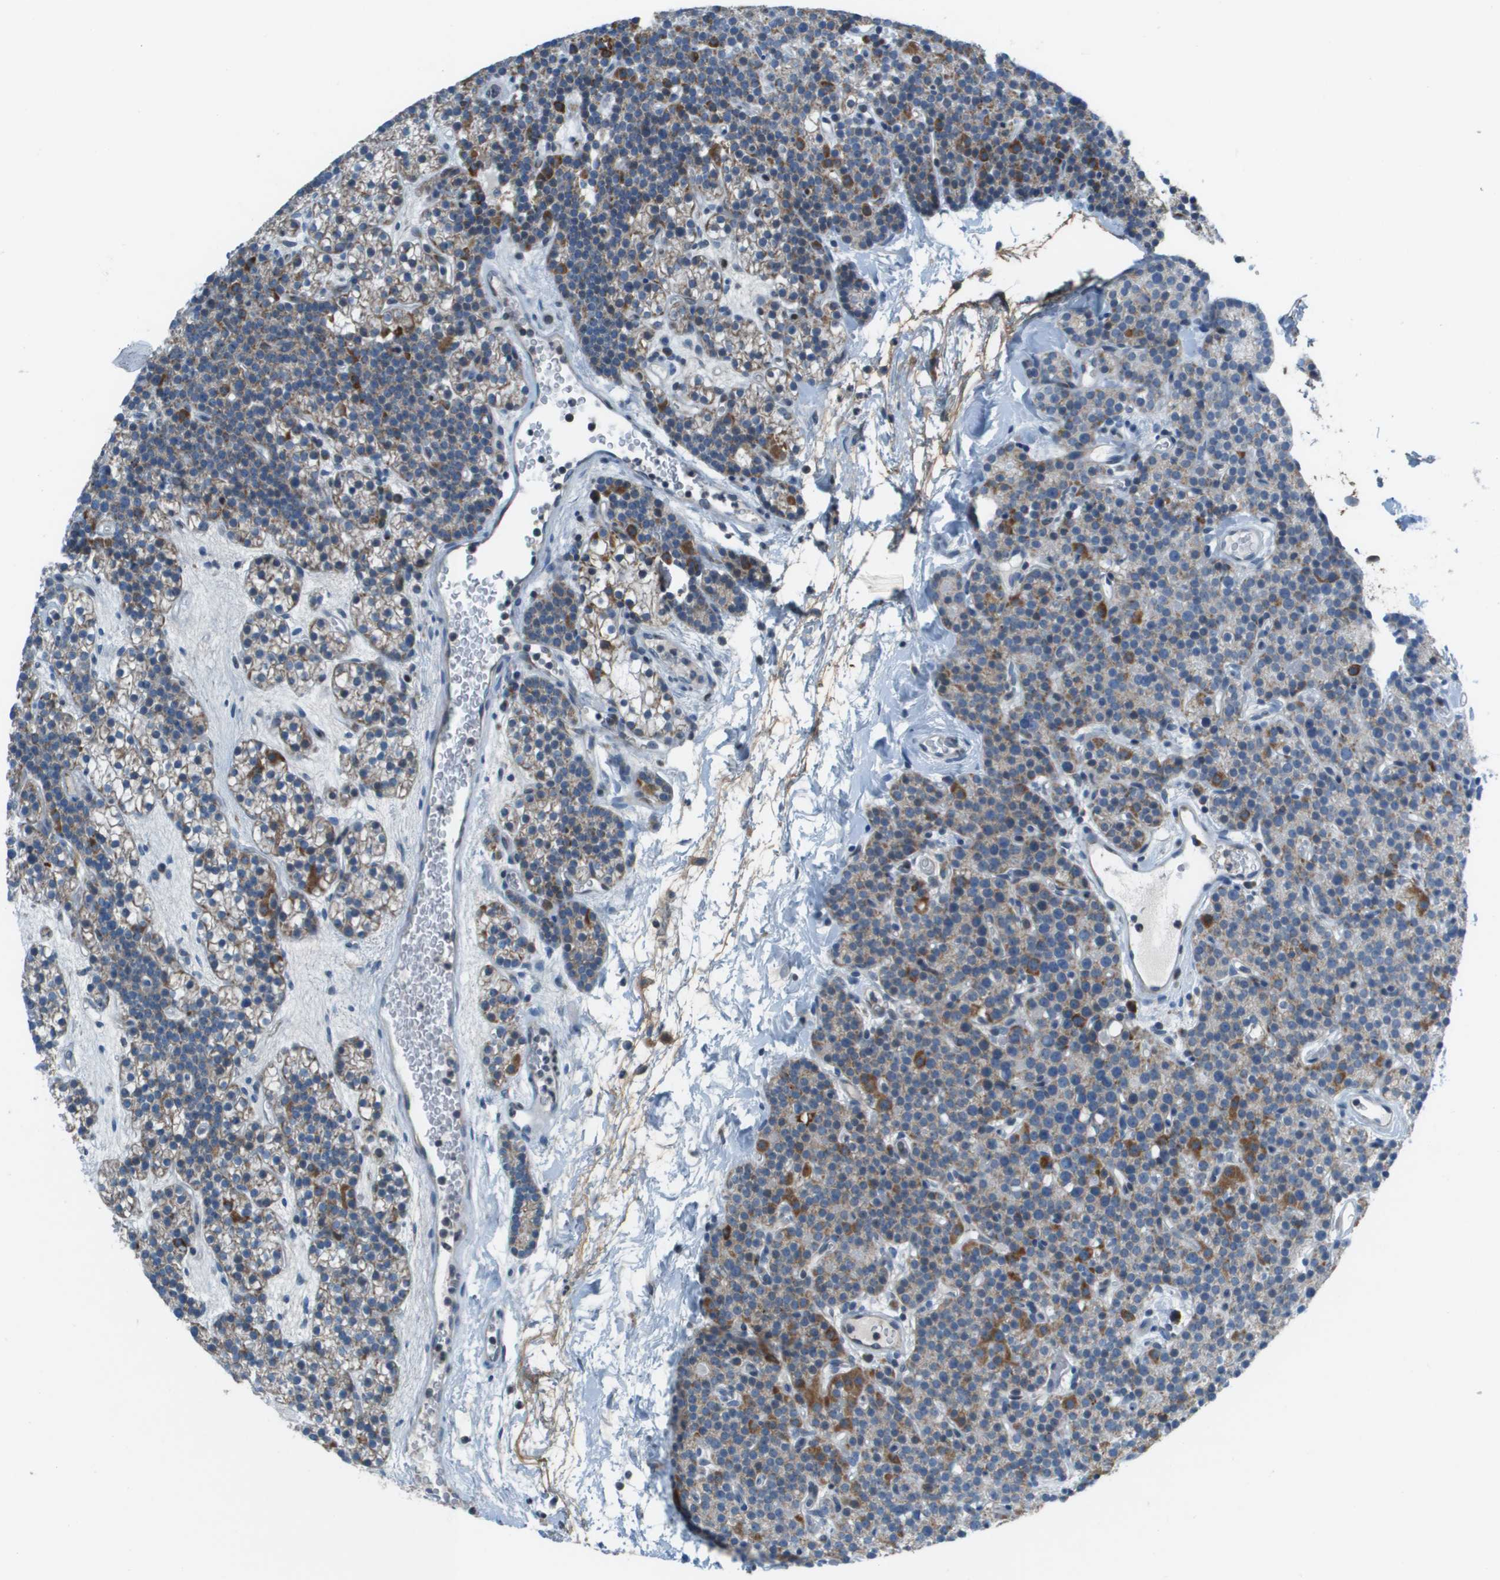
{"staining": {"intensity": "moderate", "quantity": "<25%", "location": "cytoplasmic/membranous"}, "tissue": "parathyroid gland", "cell_type": "Glandular cells", "image_type": "normal", "snomed": [{"axis": "morphology", "description": "Normal tissue, NOS"}, {"axis": "morphology", "description": "Adenoma, NOS"}, {"axis": "topography", "description": "Parathyroid gland"}], "caption": "Protein staining displays moderate cytoplasmic/membranous expression in approximately <25% of glandular cells in normal parathyroid gland.", "gene": "GALNT6", "patient": {"sex": "female", "age": 54}}